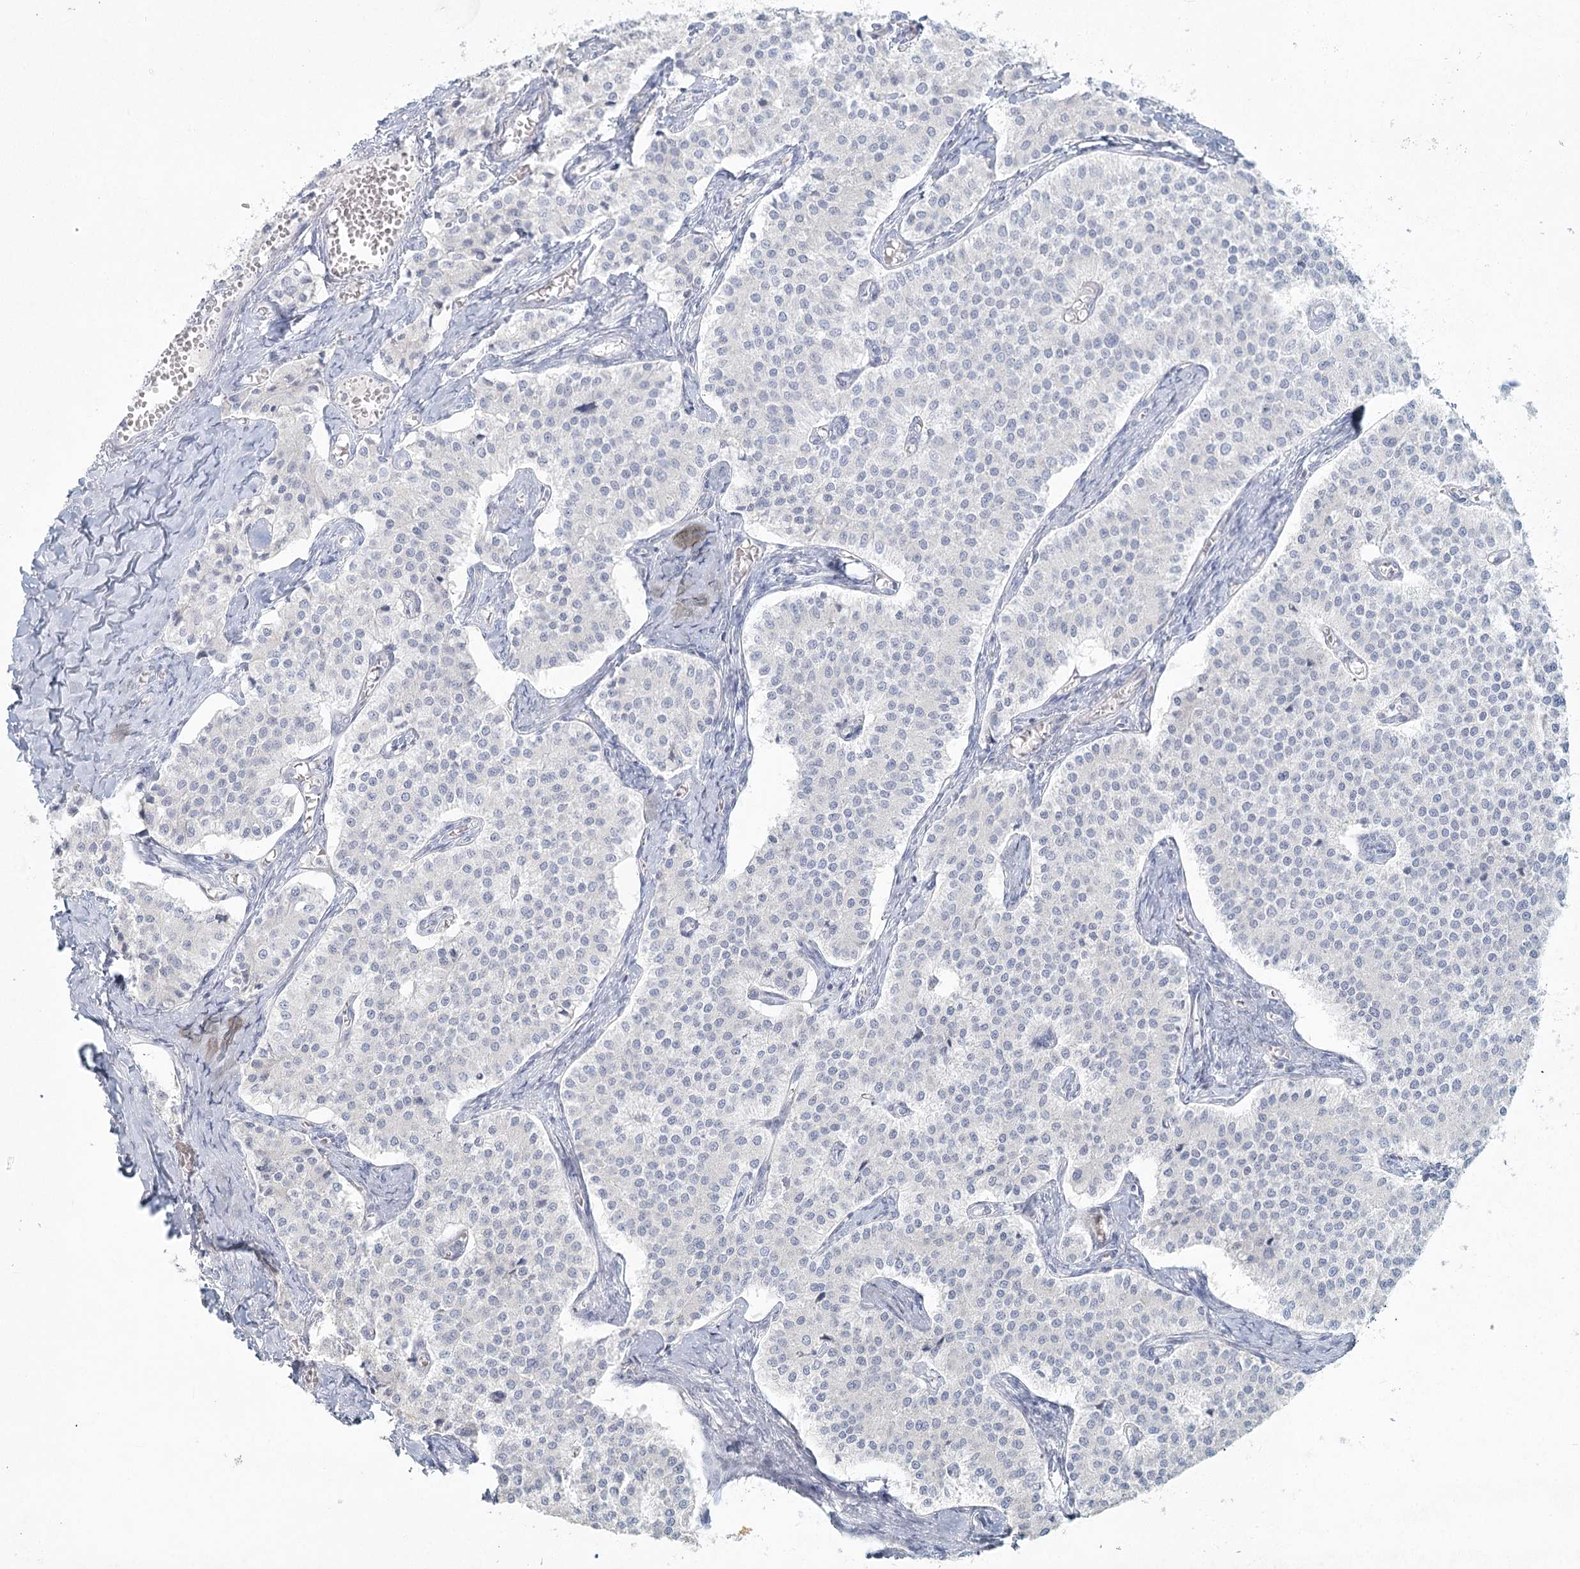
{"staining": {"intensity": "negative", "quantity": "none", "location": "none"}, "tissue": "carcinoid", "cell_type": "Tumor cells", "image_type": "cancer", "snomed": [{"axis": "morphology", "description": "Carcinoid, malignant, NOS"}, {"axis": "topography", "description": "Colon"}], "caption": "High magnification brightfield microscopy of carcinoid stained with DAB (brown) and counterstained with hematoxylin (blue): tumor cells show no significant expression. (DAB (3,3'-diaminobenzidine) IHC visualized using brightfield microscopy, high magnification).", "gene": "LRP2BP", "patient": {"sex": "female", "age": 52}}